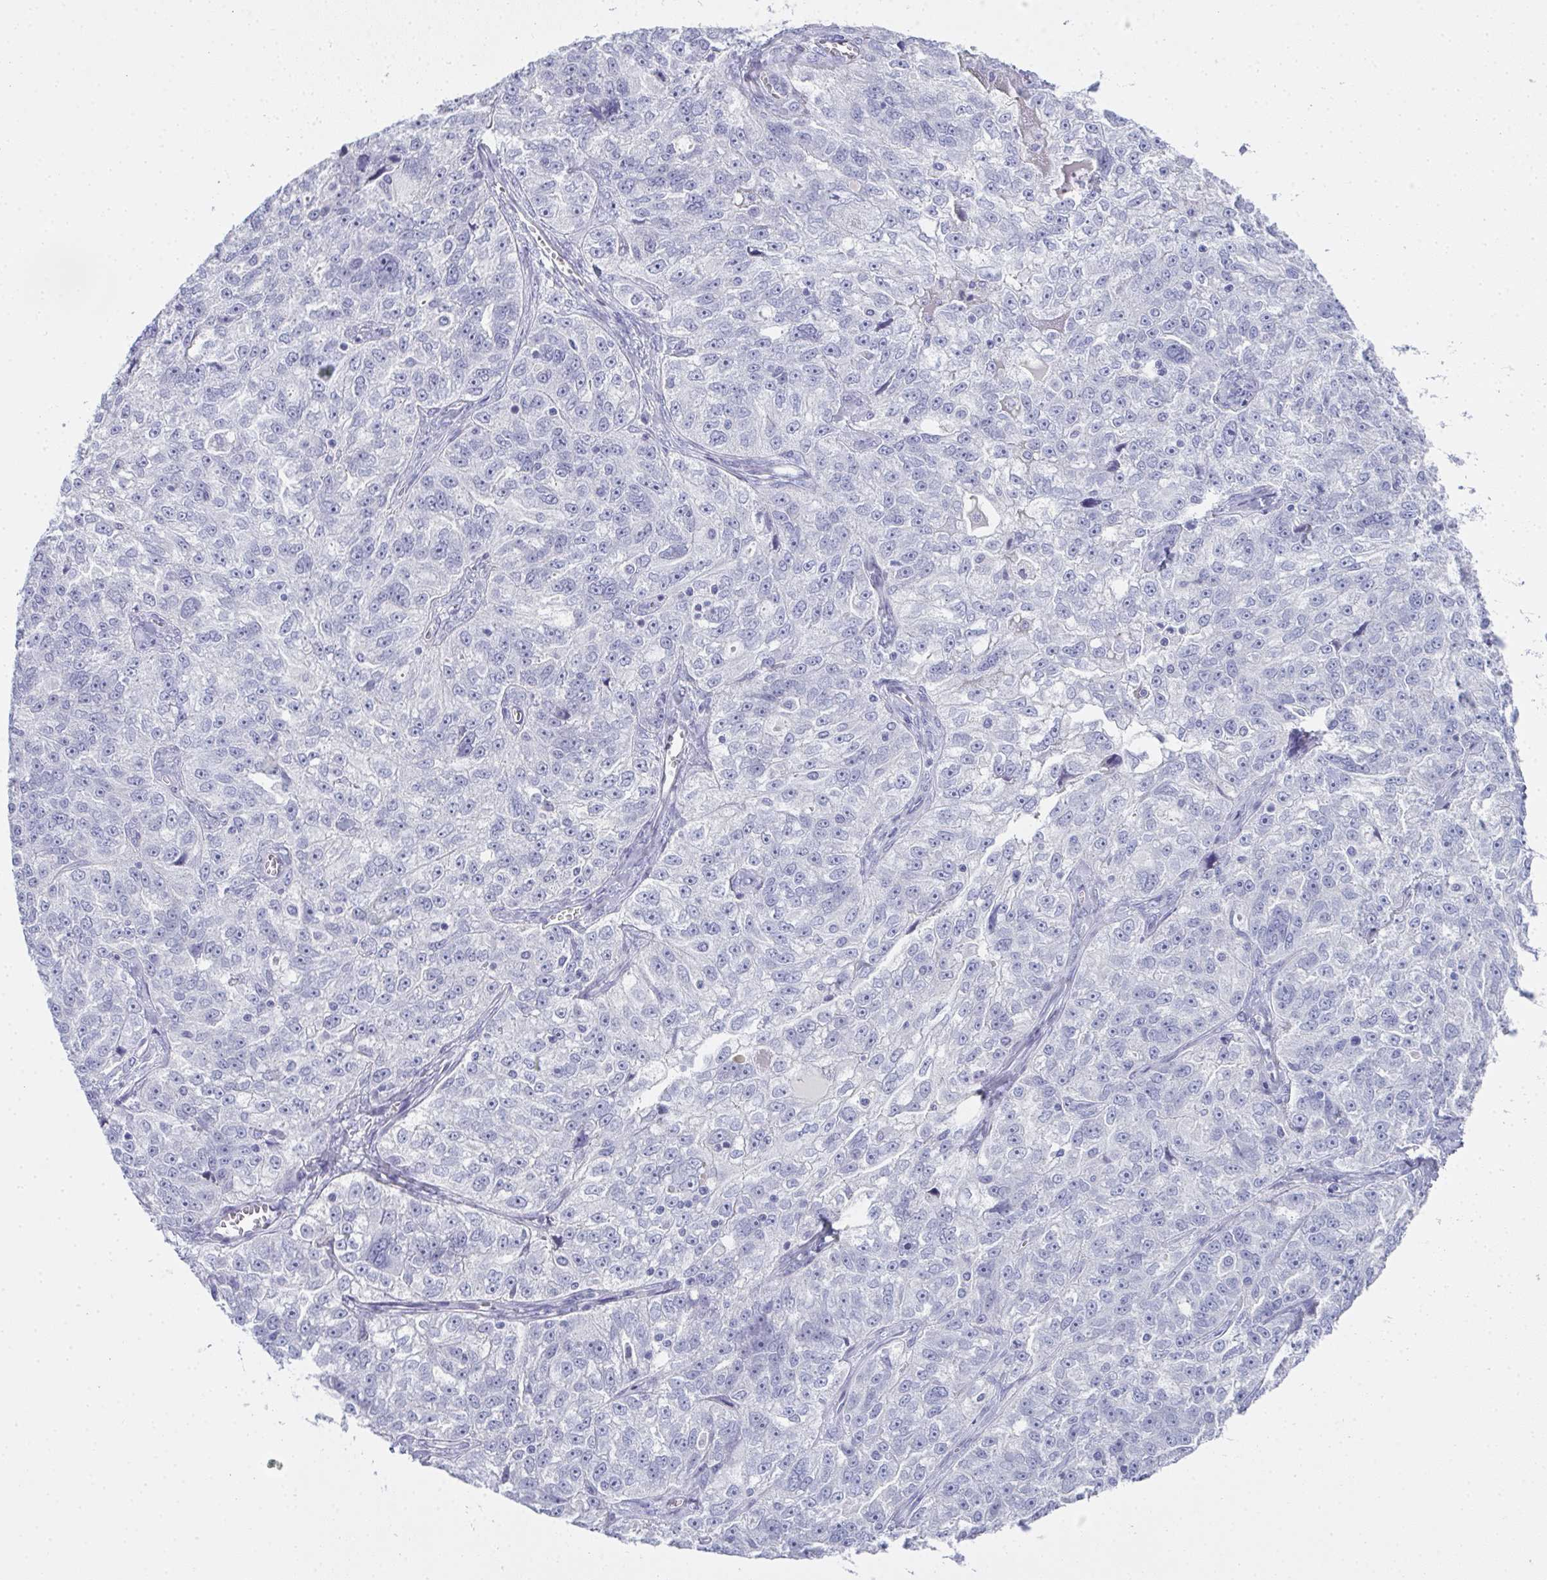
{"staining": {"intensity": "negative", "quantity": "none", "location": "none"}, "tissue": "ovarian cancer", "cell_type": "Tumor cells", "image_type": "cancer", "snomed": [{"axis": "morphology", "description": "Cystadenocarcinoma, serous, NOS"}, {"axis": "topography", "description": "Ovary"}], "caption": "Immunohistochemistry of serous cystadenocarcinoma (ovarian) shows no positivity in tumor cells. (Brightfield microscopy of DAB (3,3'-diaminobenzidine) immunohistochemistry at high magnification).", "gene": "SLC36A2", "patient": {"sex": "female", "age": 51}}